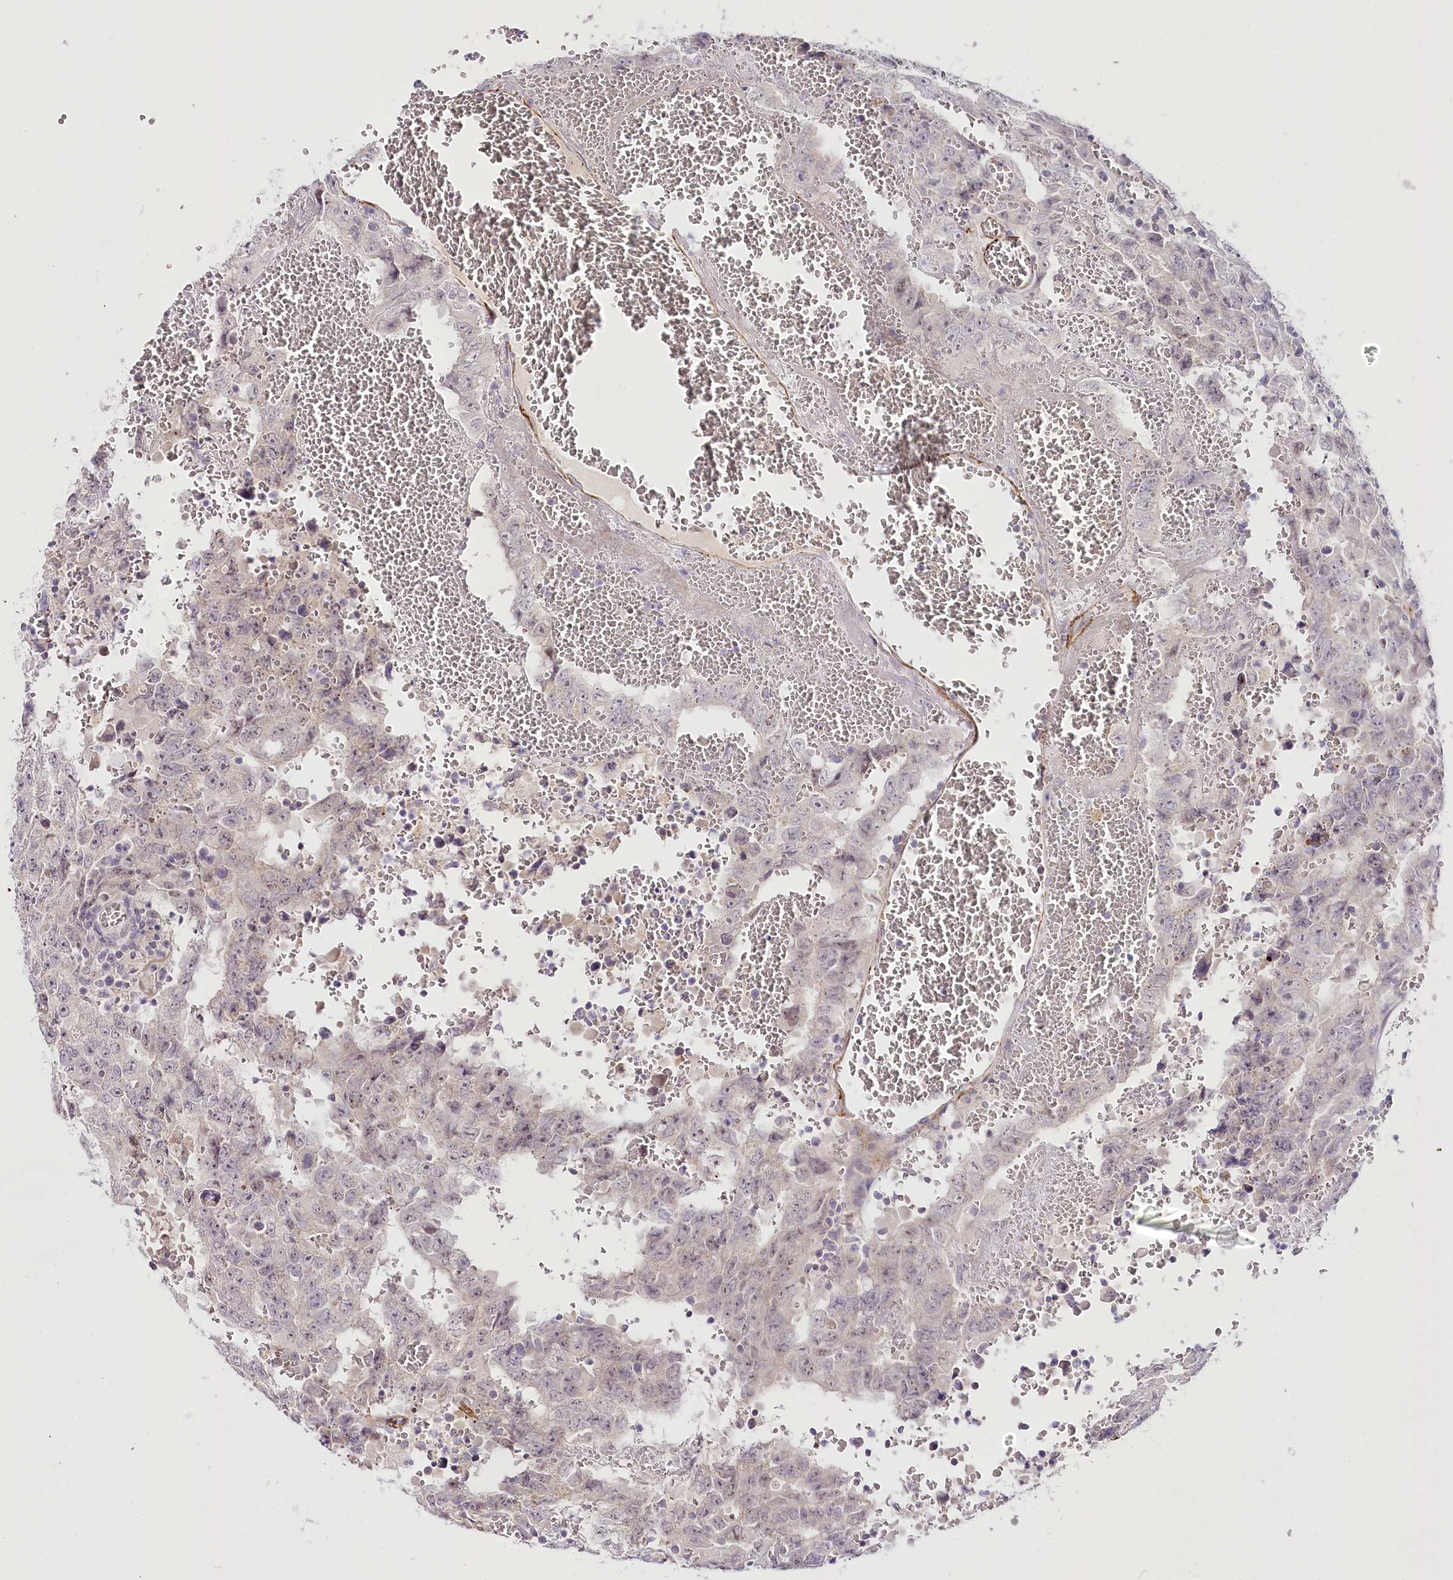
{"staining": {"intensity": "negative", "quantity": "none", "location": "none"}, "tissue": "testis cancer", "cell_type": "Tumor cells", "image_type": "cancer", "snomed": [{"axis": "morphology", "description": "Carcinoma, Embryonal, NOS"}, {"axis": "topography", "description": "Testis"}], "caption": "High power microscopy image of an immunohistochemistry photomicrograph of testis cancer (embryonal carcinoma), revealing no significant positivity in tumor cells. Nuclei are stained in blue.", "gene": "VWA5A", "patient": {"sex": "male", "age": 26}}